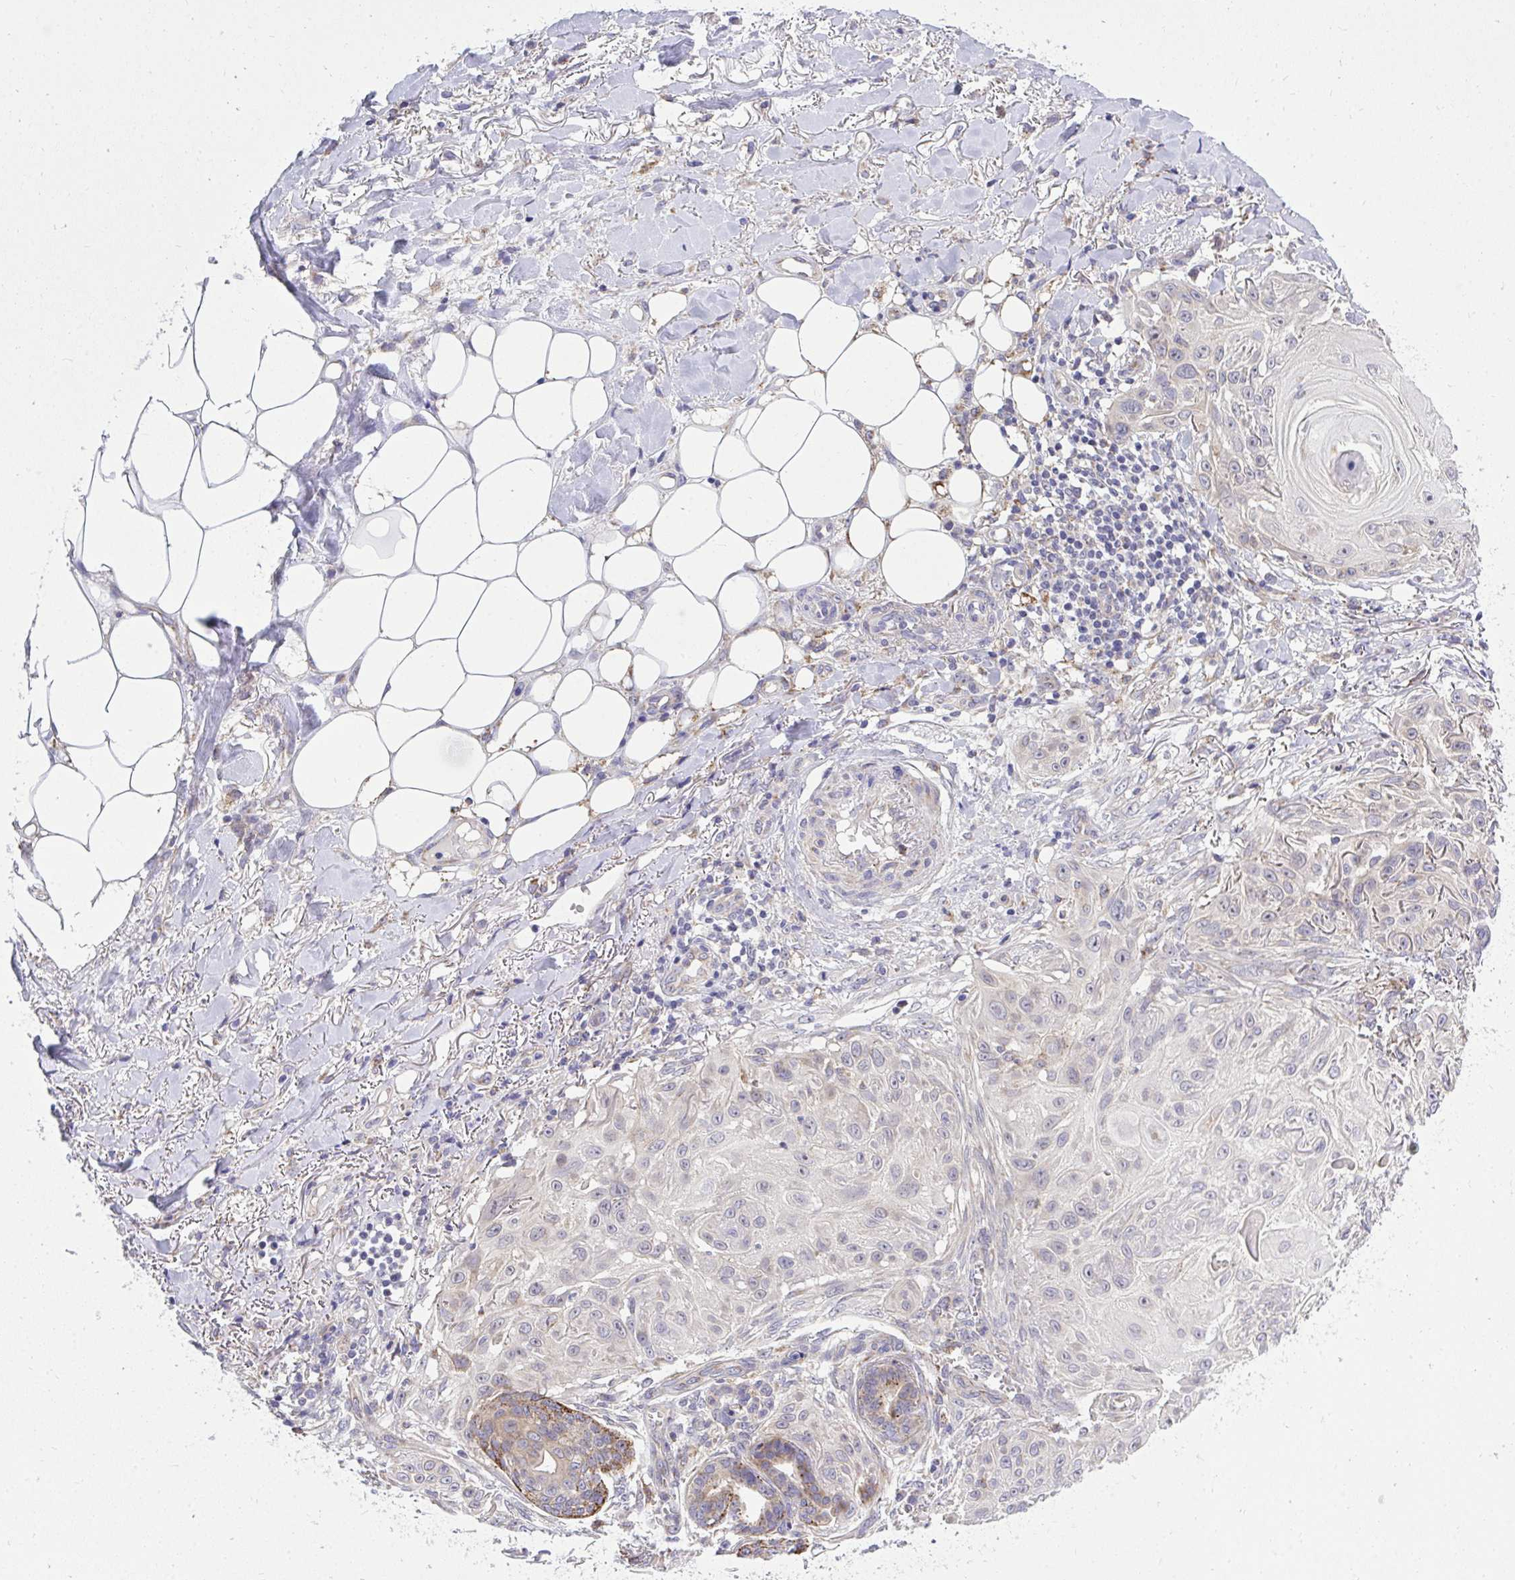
{"staining": {"intensity": "weak", "quantity": "<25%", "location": "cytoplasmic/membranous"}, "tissue": "skin cancer", "cell_type": "Tumor cells", "image_type": "cancer", "snomed": [{"axis": "morphology", "description": "Squamous cell carcinoma, NOS"}, {"axis": "topography", "description": "Skin"}], "caption": "Immunohistochemistry of skin cancer (squamous cell carcinoma) demonstrates no expression in tumor cells. The staining was performed using DAB to visualize the protein expression in brown, while the nuclei were stained in blue with hematoxylin (Magnification: 20x).", "gene": "XAF1", "patient": {"sex": "female", "age": 91}}